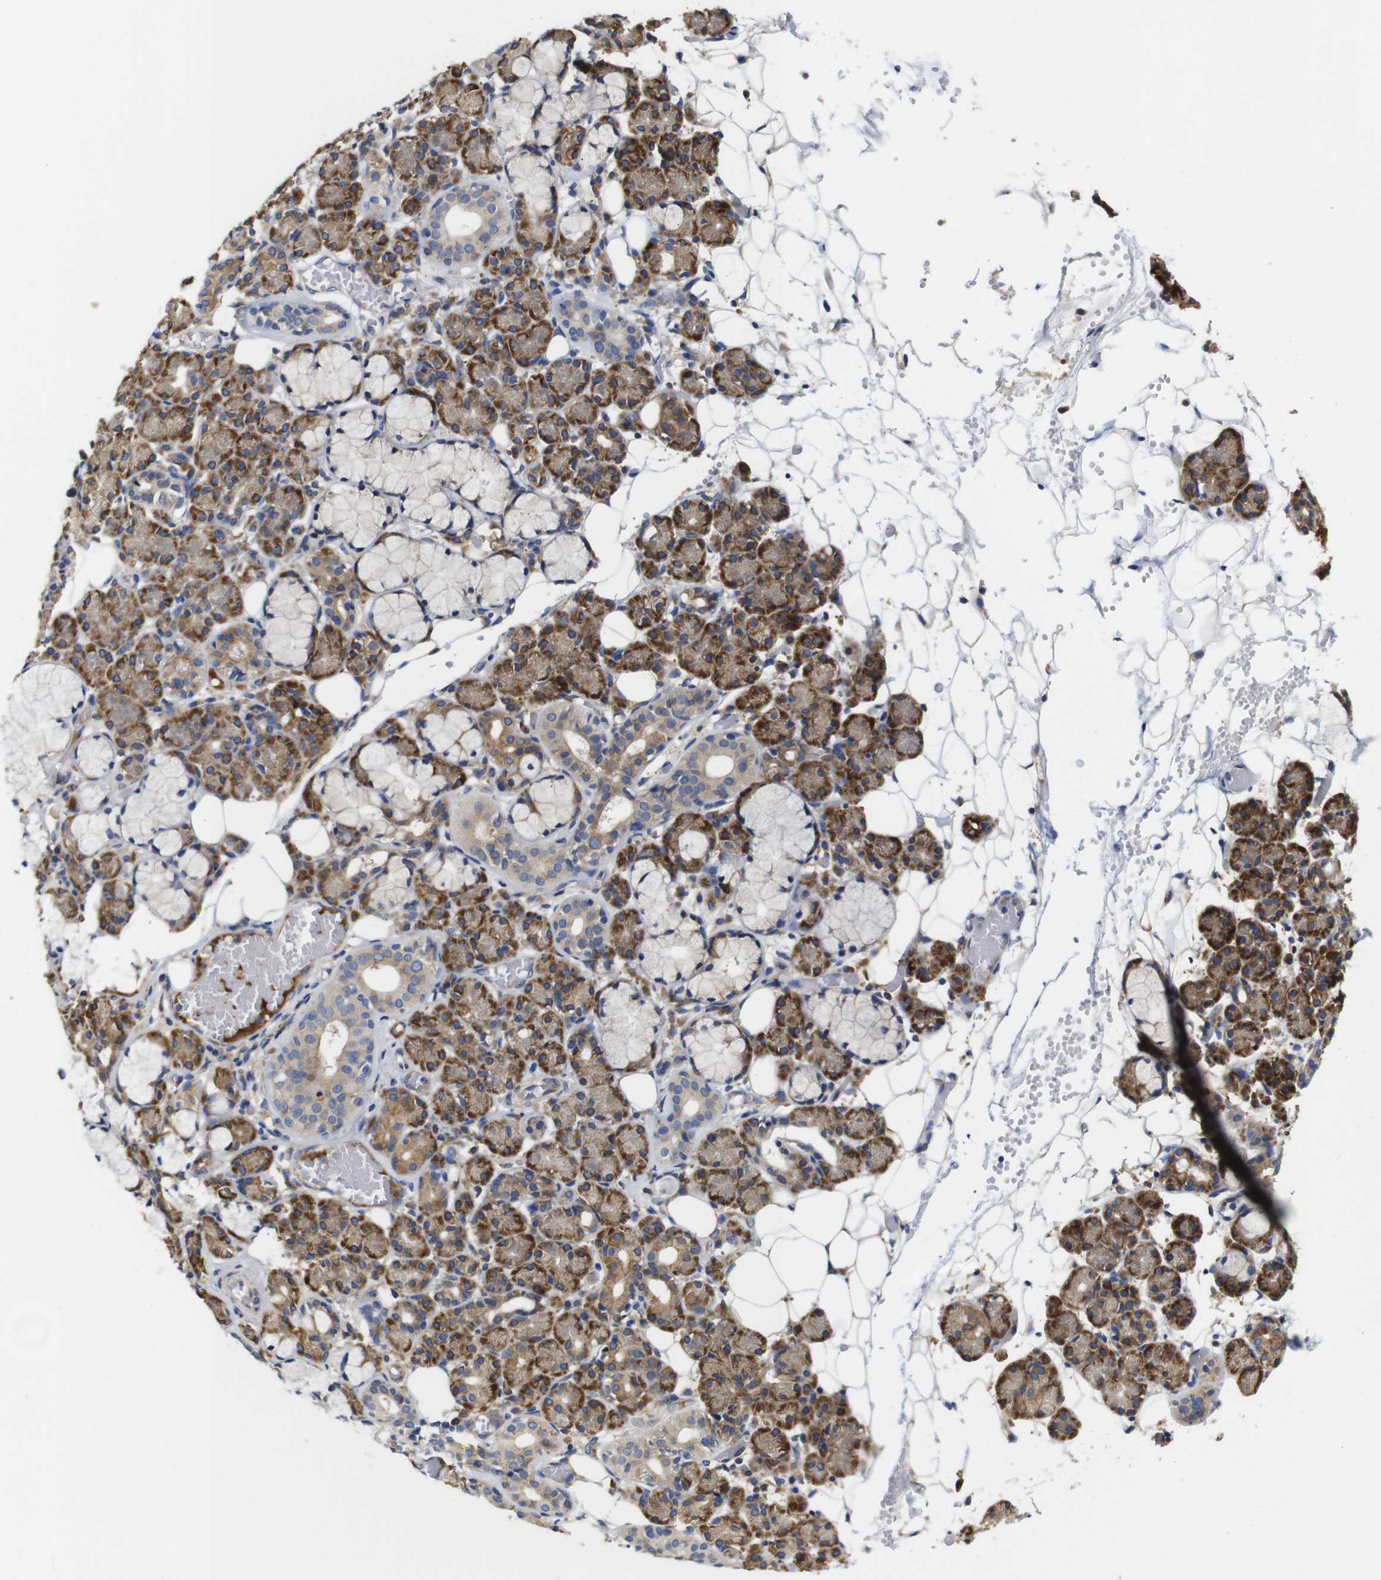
{"staining": {"intensity": "moderate", "quantity": ">75%", "location": "cytoplasmic/membranous"}, "tissue": "salivary gland", "cell_type": "Glandular cells", "image_type": "normal", "snomed": [{"axis": "morphology", "description": "Normal tissue, NOS"}, {"axis": "topography", "description": "Salivary gland"}], "caption": "Immunohistochemistry (IHC) of normal salivary gland demonstrates medium levels of moderate cytoplasmic/membranous staining in approximately >75% of glandular cells.", "gene": "CLCC1", "patient": {"sex": "male", "age": 63}}